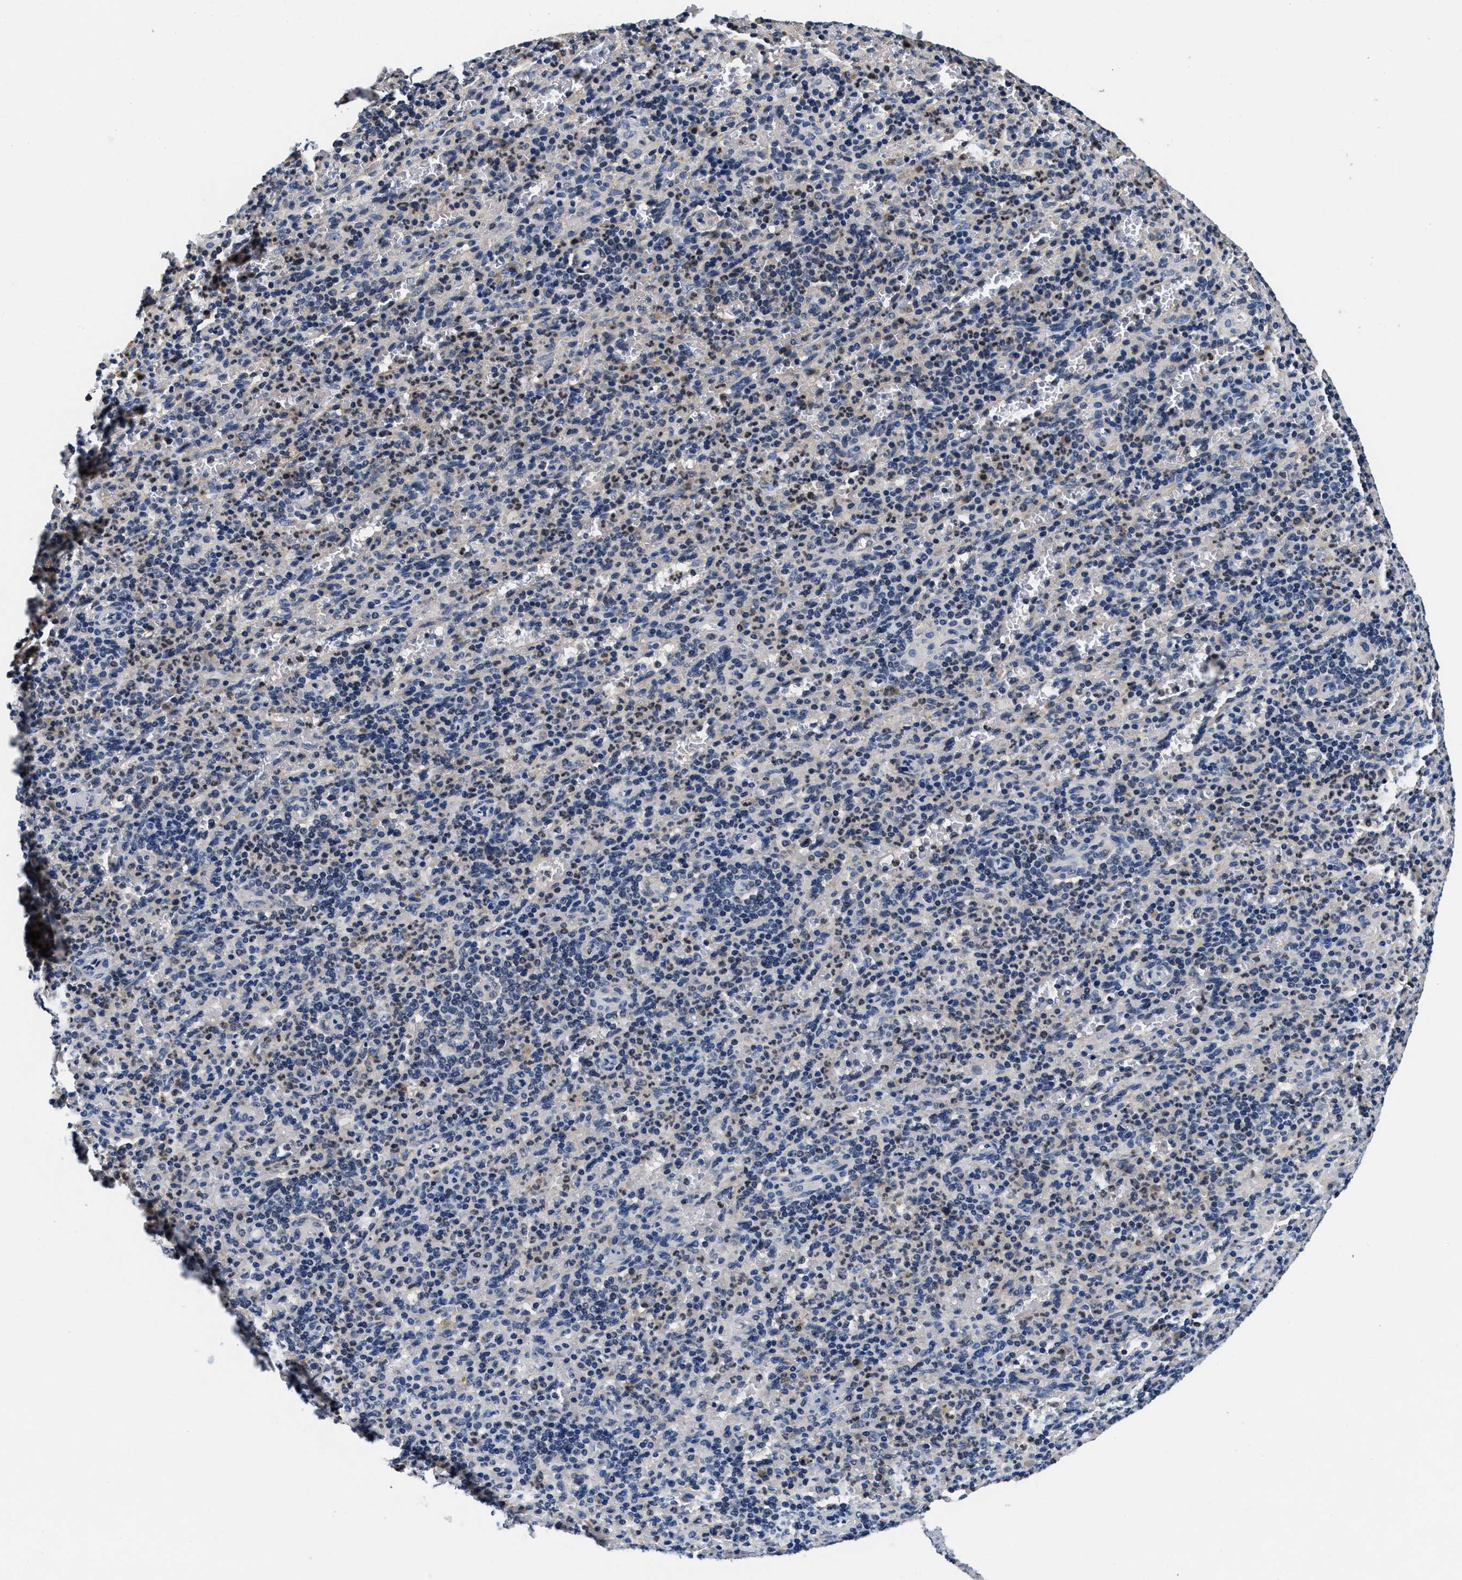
{"staining": {"intensity": "negative", "quantity": "none", "location": "none"}, "tissue": "spleen", "cell_type": "Cells in red pulp", "image_type": "normal", "snomed": [{"axis": "morphology", "description": "Normal tissue, NOS"}, {"axis": "topography", "description": "Spleen"}], "caption": "DAB immunohistochemical staining of unremarkable spleen displays no significant positivity in cells in red pulp. The staining is performed using DAB brown chromogen with nuclei counter-stained in using hematoxylin.", "gene": "PHPT1", "patient": {"sex": "female", "age": 74}}